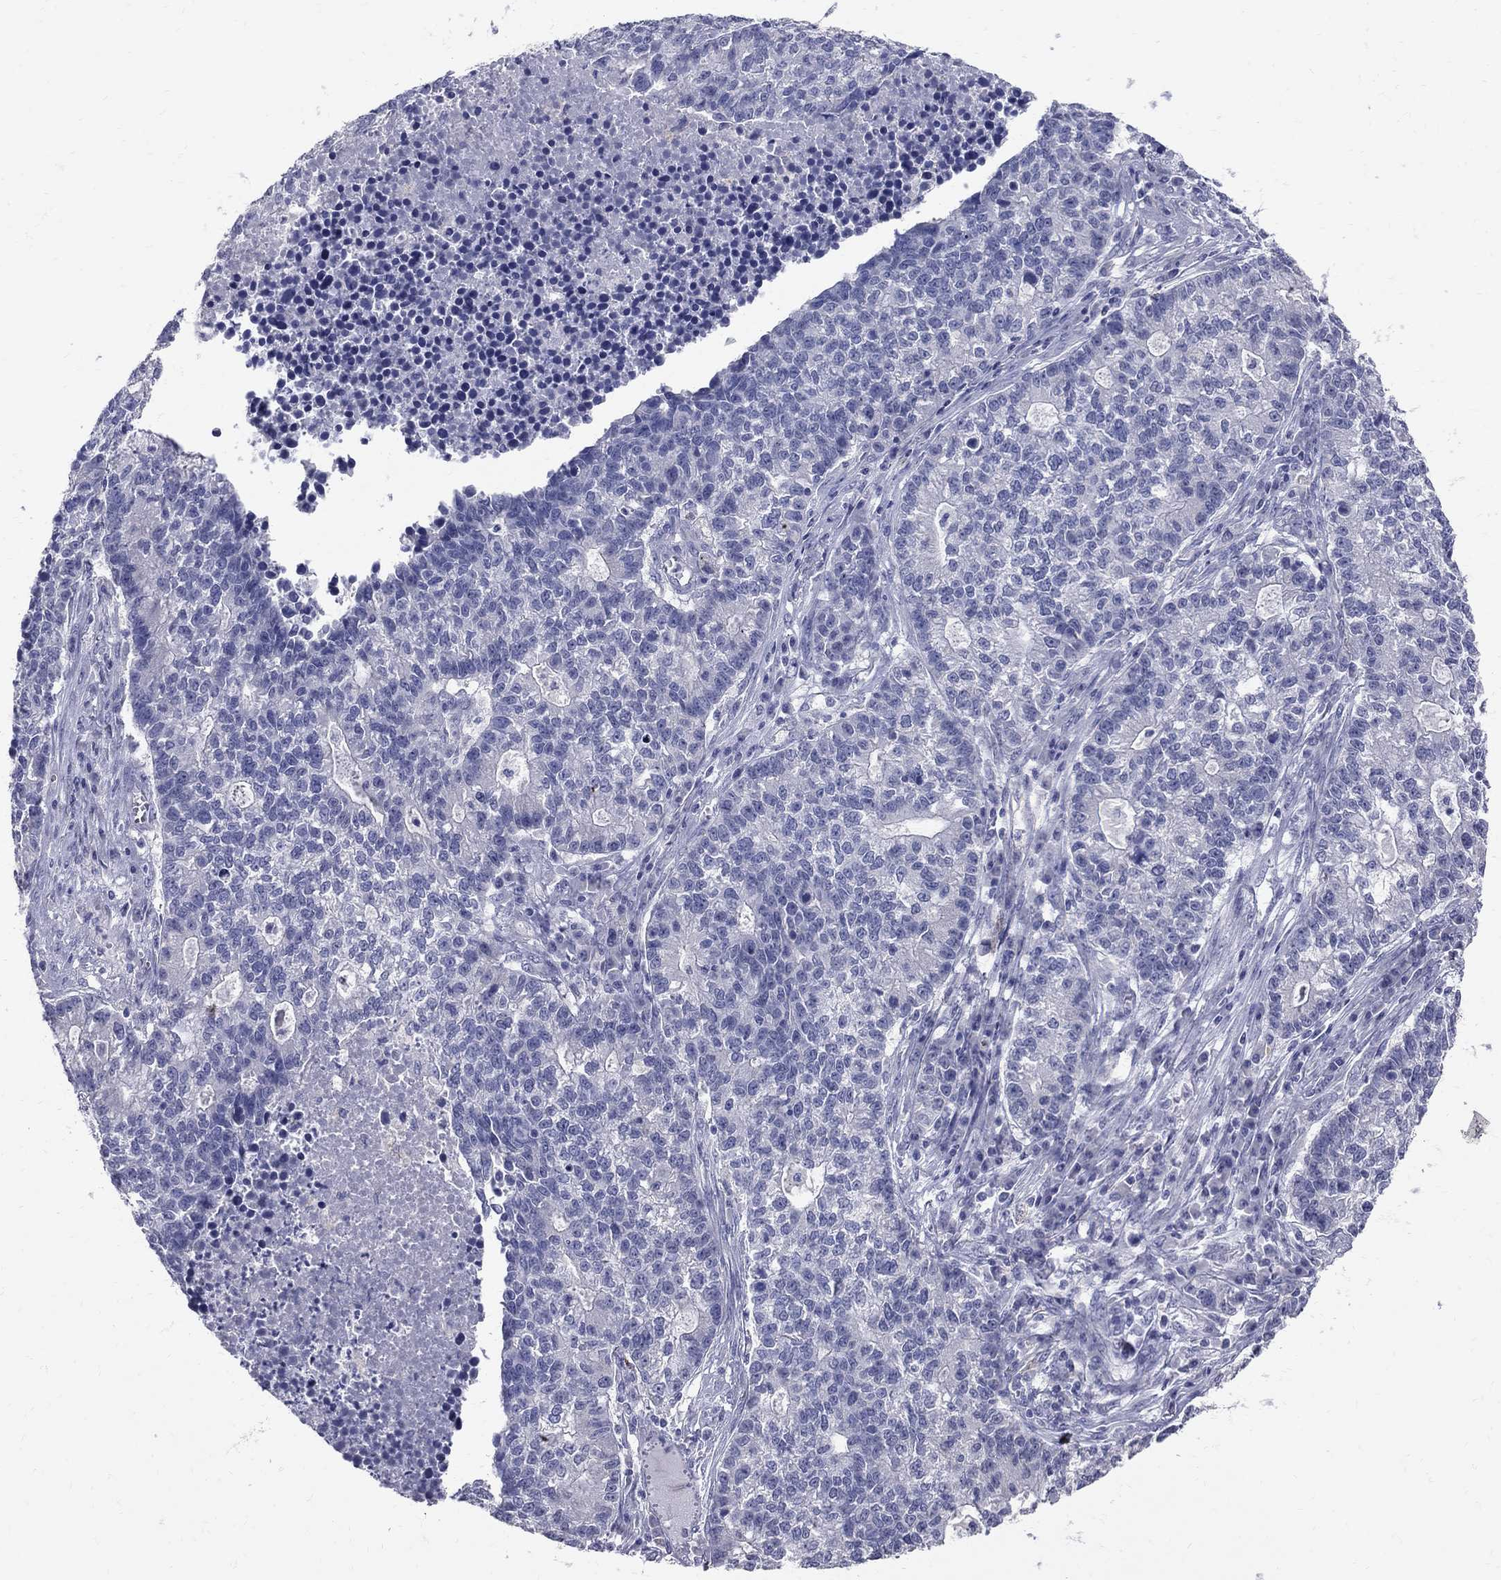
{"staining": {"intensity": "negative", "quantity": "none", "location": "none"}, "tissue": "lung cancer", "cell_type": "Tumor cells", "image_type": "cancer", "snomed": [{"axis": "morphology", "description": "Adenocarcinoma, NOS"}, {"axis": "topography", "description": "Lung"}], "caption": "Immunohistochemical staining of human lung cancer exhibits no significant positivity in tumor cells.", "gene": "TP53TG5", "patient": {"sex": "male", "age": 57}}